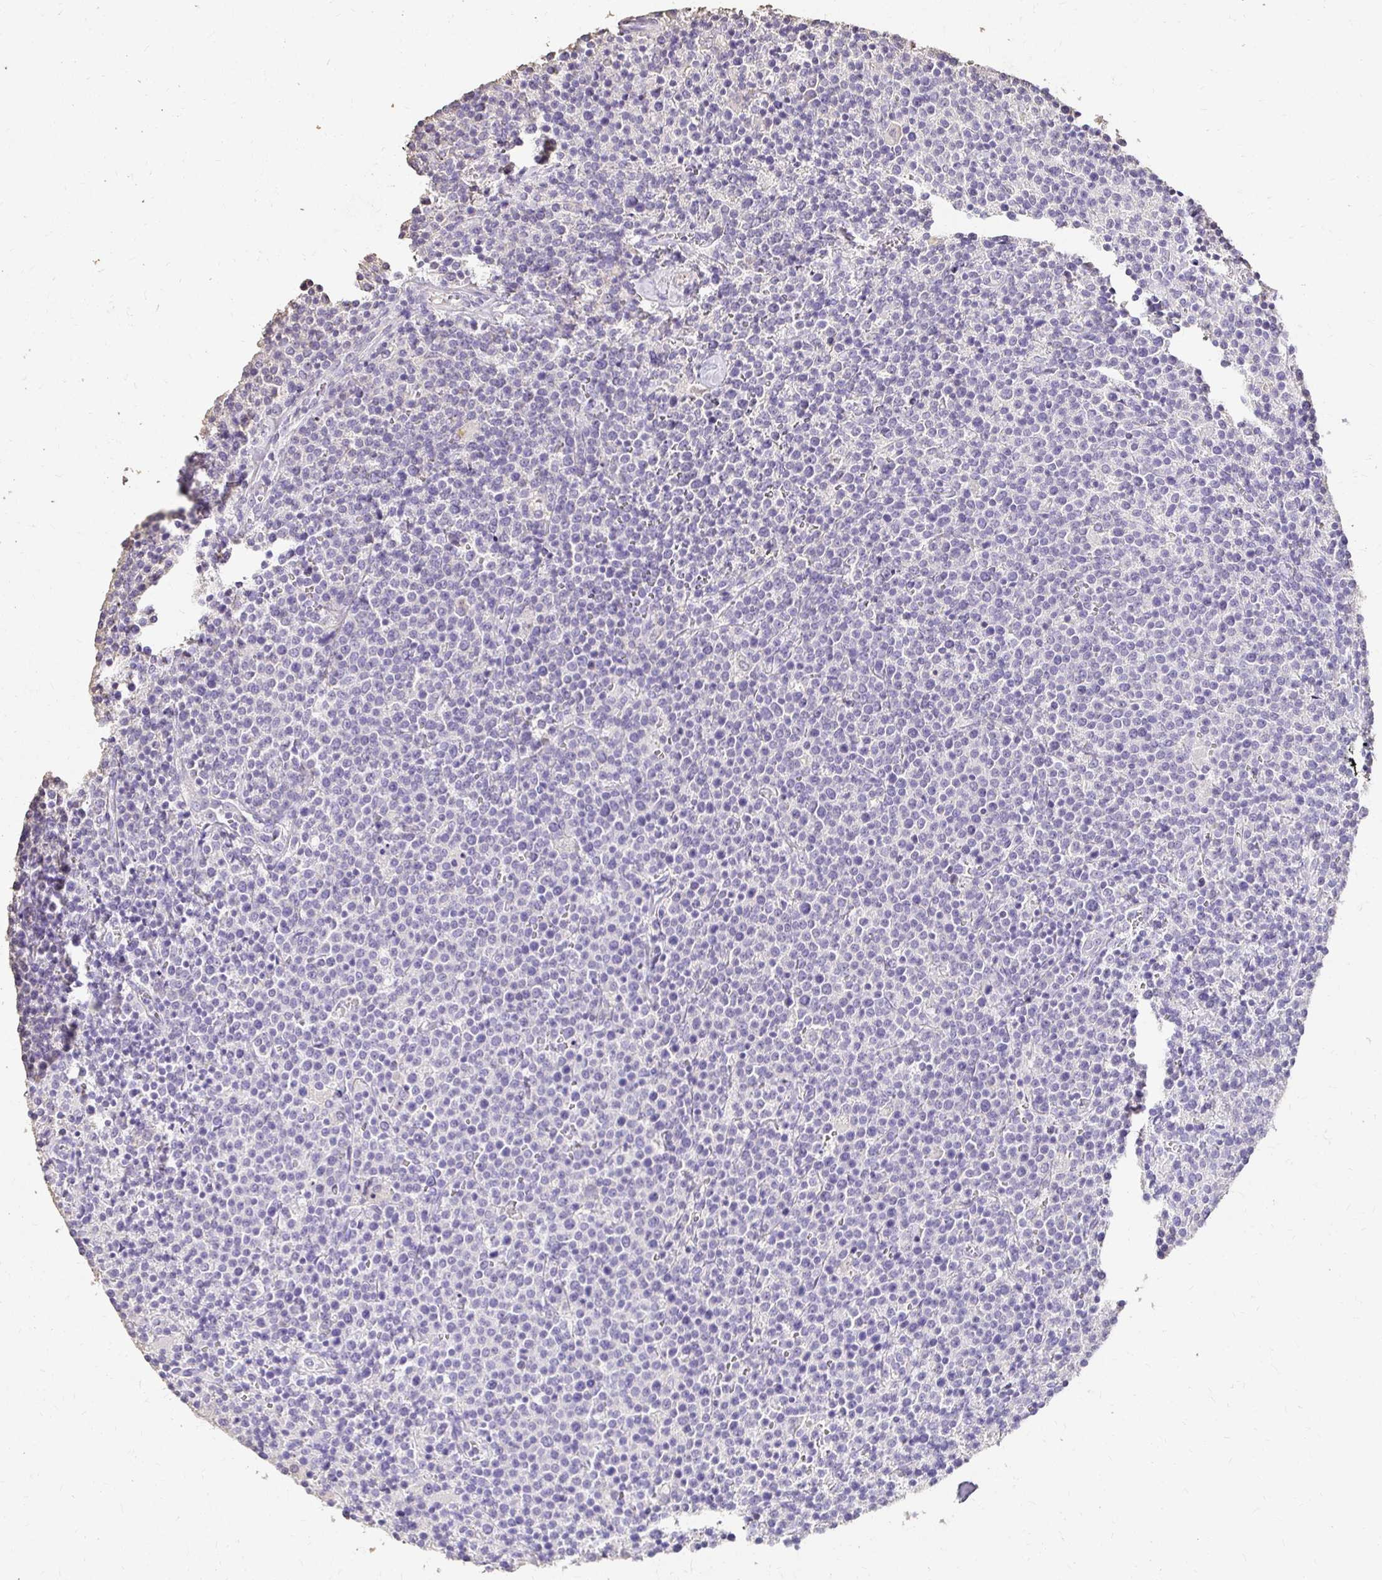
{"staining": {"intensity": "negative", "quantity": "none", "location": "none"}, "tissue": "lymphoma", "cell_type": "Tumor cells", "image_type": "cancer", "snomed": [{"axis": "morphology", "description": "Malignant lymphoma, non-Hodgkin's type, High grade"}, {"axis": "topography", "description": "Lymph node"}], "caption": "DAB (3,3'-diaminobenzidine) immunohistochemical staining of malignant lymphoma, non-Hodgkin's type (high-grade) displays no significant staining in tumor cells.", "gene": "UGT1A6", "patient": {"sex": "male", "age": 61}}